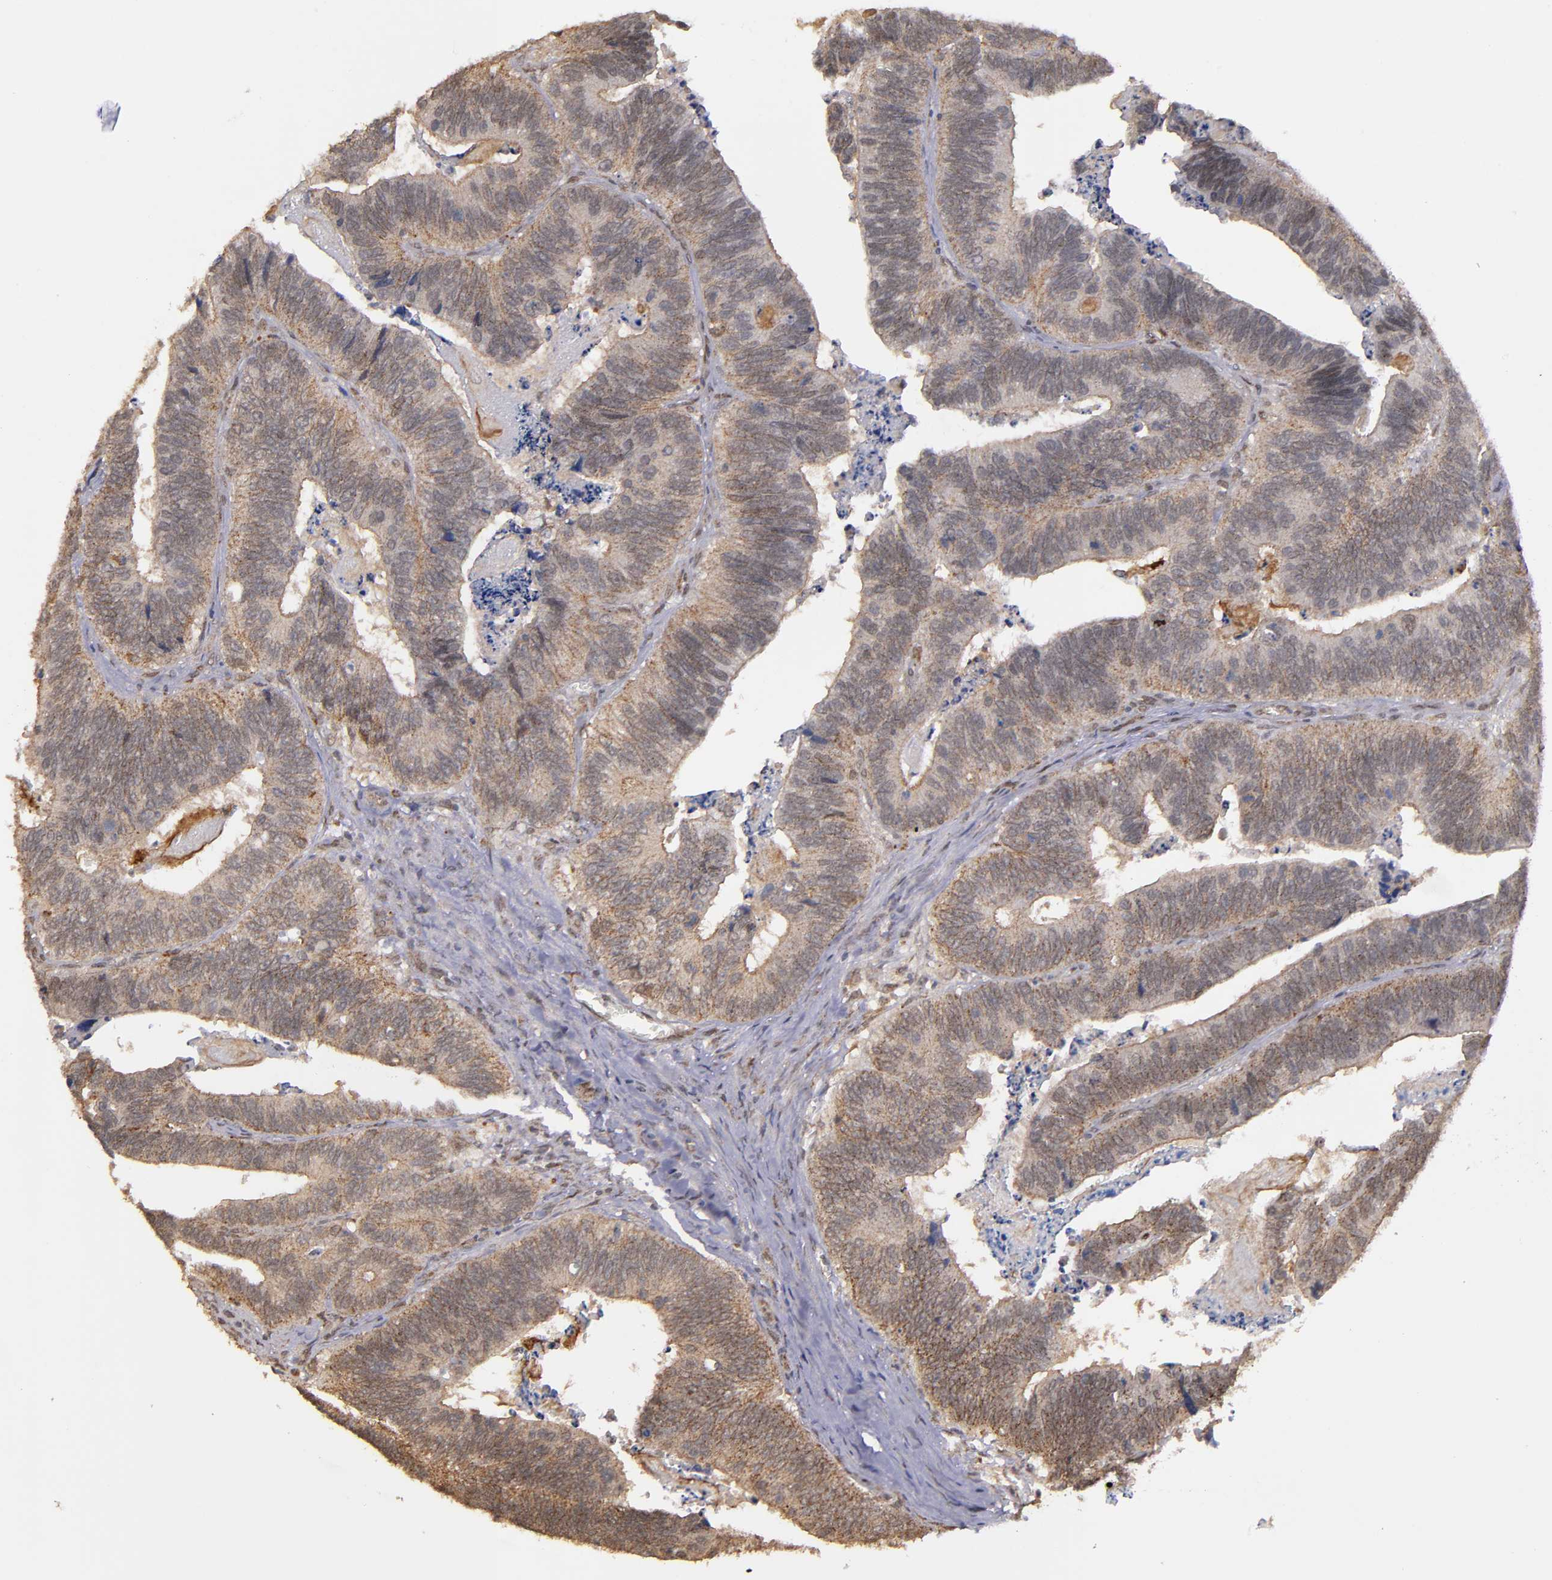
{"staining": {"intensity": "moderate", "quantity": ">75%", "location": "cytoplasmic/membranous"}, "tissue": "colorectal cancer", "cell_type": "Tumor cells", "image_type": "cancer", "snomed": [{"axis": "morphology", "description": "Adenocarcinoma, NOS"}, {"axis": "topography", "description": "Colon"}], "caption": "Protein expression analysis of colorectal cancer (adenocarcinoma) displays moderate cytoplasmic/membranous staining in approximately >75% of tumor cells.", "gene": "SIPA1L1", "patient": {"sex": "male", "age": 72}}